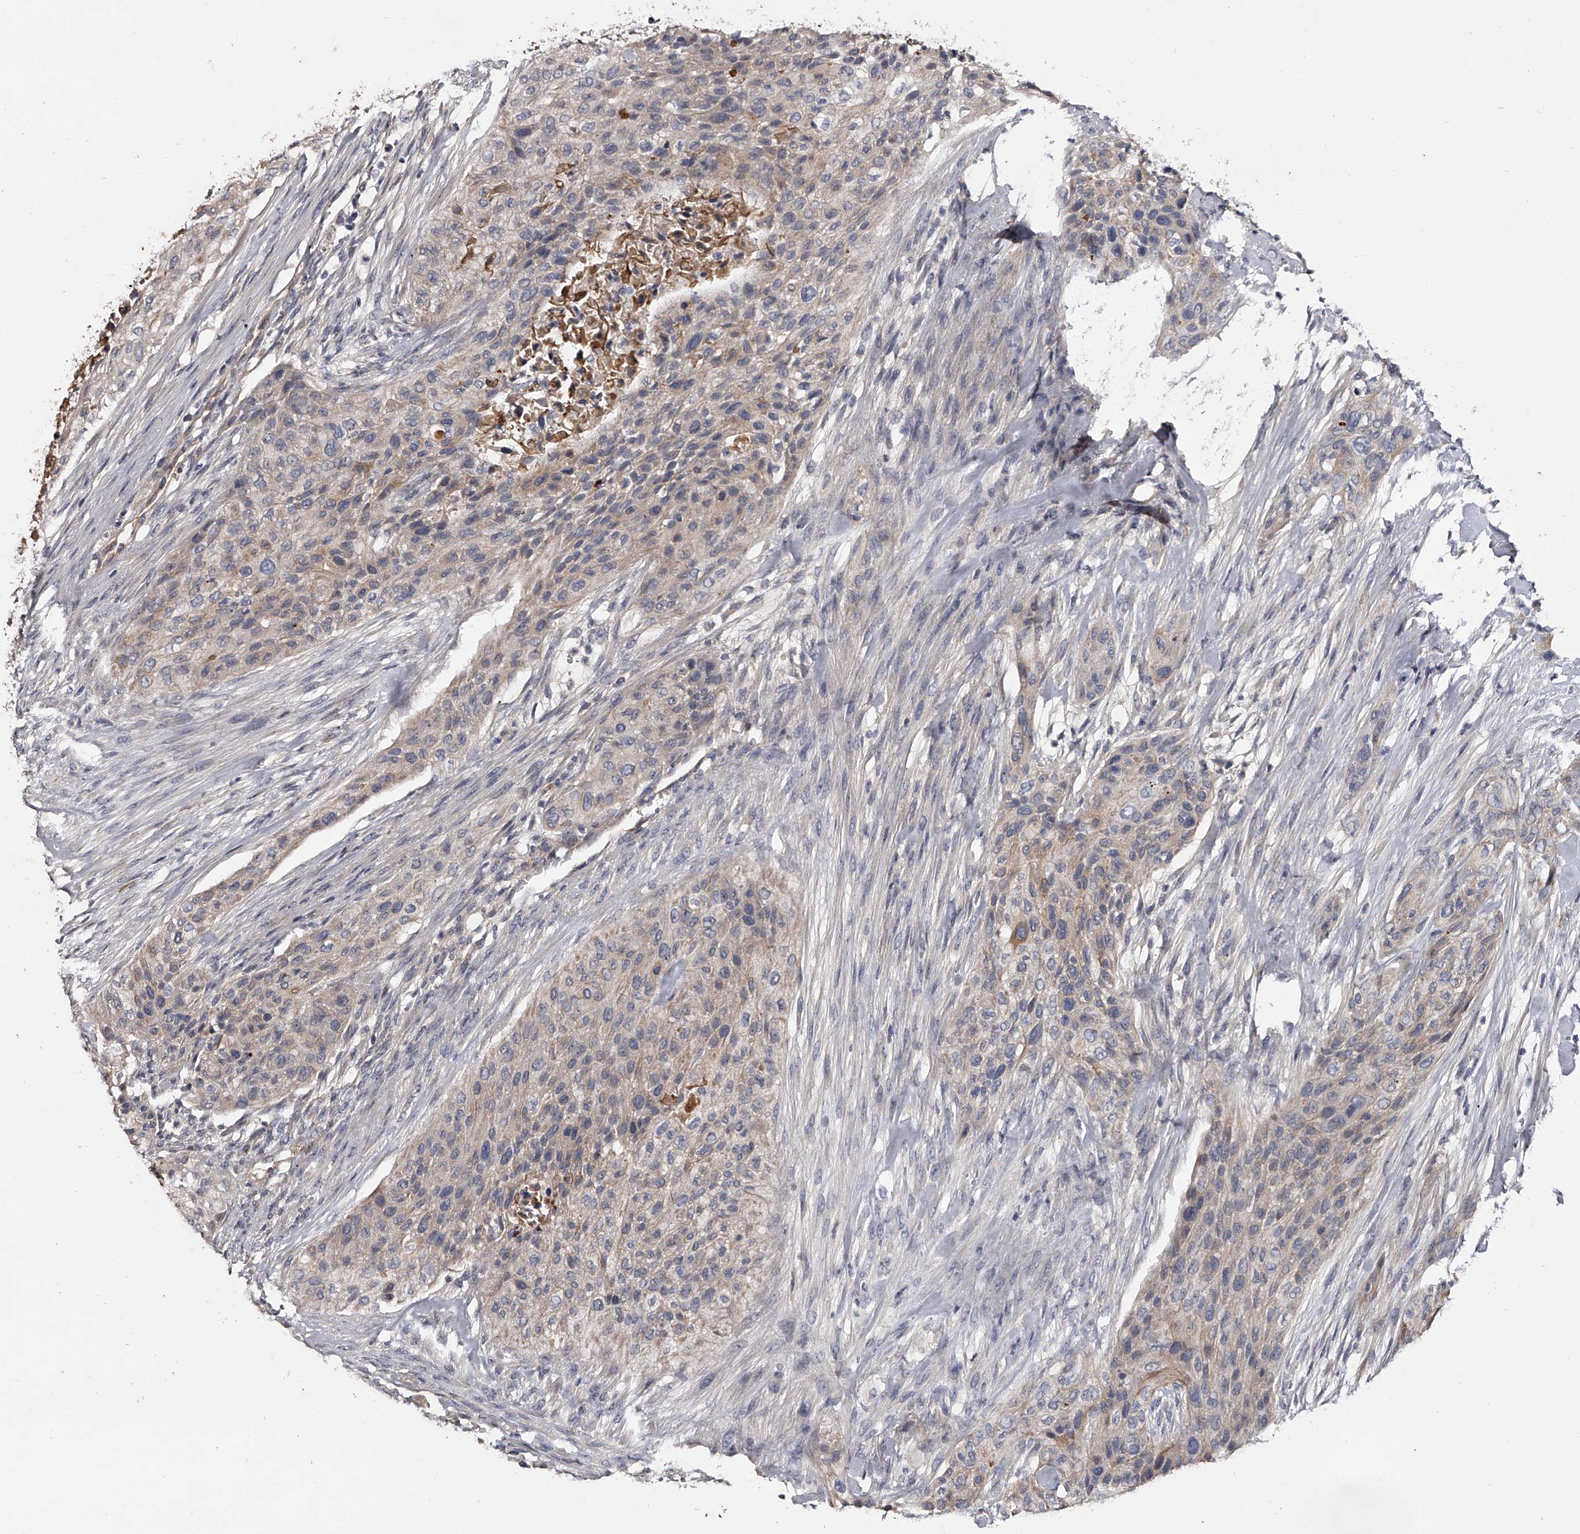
{"staining": {"intensity": "weak", "quantity": "25%-75%", "location": "cytoplasmic/membranous"}, "tissue": "urothelial cancer", "cell_type": "Tumor cells", "image_type": "cancer", "snomed": [{"axis": "morphology", "description": "Urothelial carcinoma, High grade"}, {"axis": "topography", "description": "Urinary bladder"}], "caption": "Brown immunohistochemical staining in human high-grade urothelial carcinoma exhibits weak cytoplasmic/membranous positivity in approximately 25%-75% of tumor cells.", "gene": "MDN1", "patient": {"sex": "male", "age": 35}}